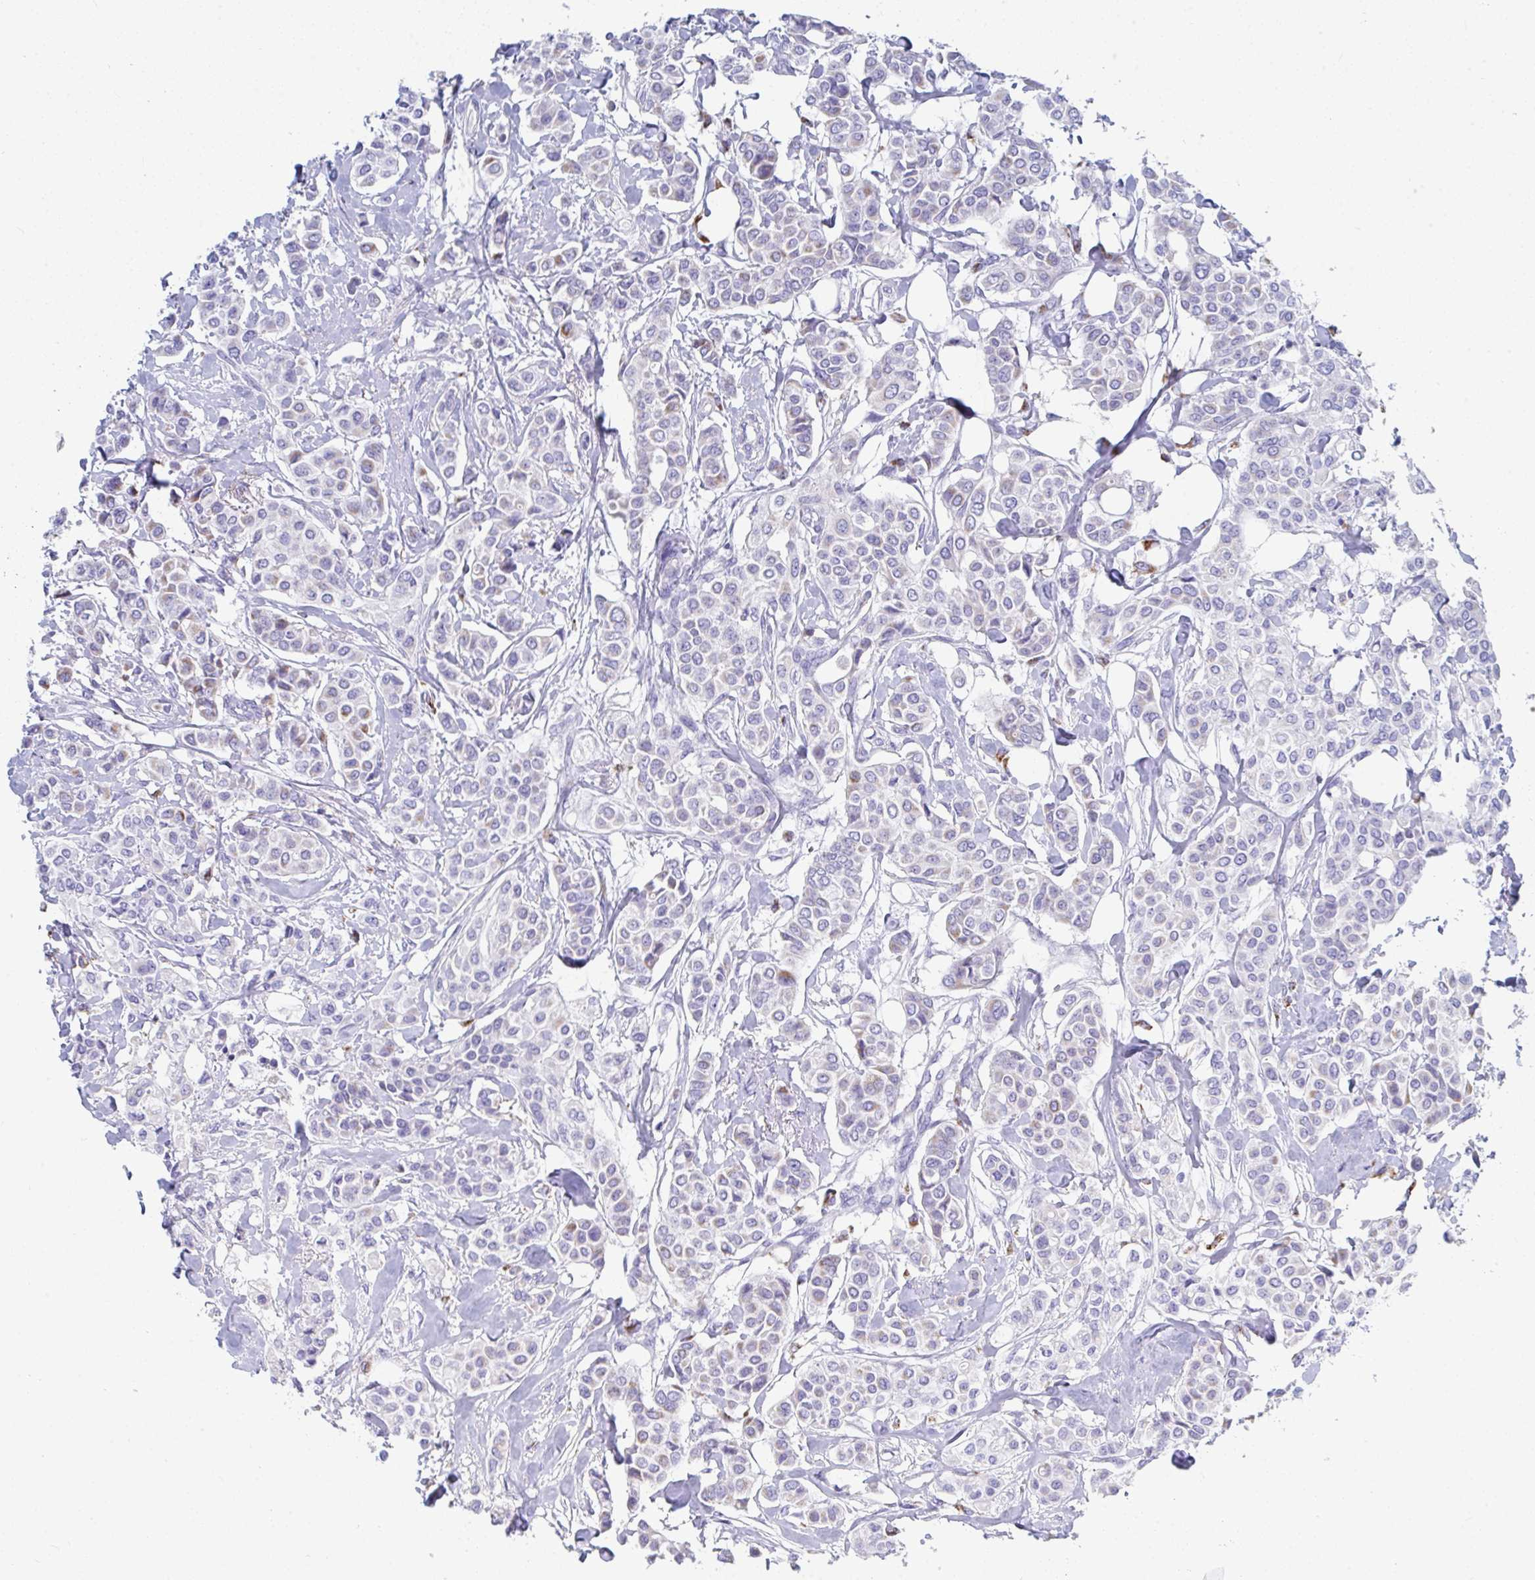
{"staining": {"intensity": "moderate", "quantity": "<25%", "location": "cytoplasmic/membranous"}, "tissue": "breast cancer", "cell_type": "Tumor cells", "image_type": "cancer", "snomed": [{"axis": "morphology", "description": "Lobular carcinoma"}, {"axis": "topography", "description": "Breast"}], "caption": "Protein expression analysis of human breast cancer (lobular carcinoma) reveals moderate cytoplasmic/membranous positivity in approximately <25% of tumor cells.", "gene": "MGAM2", "patient": {"sex": "female", "age": 51}}